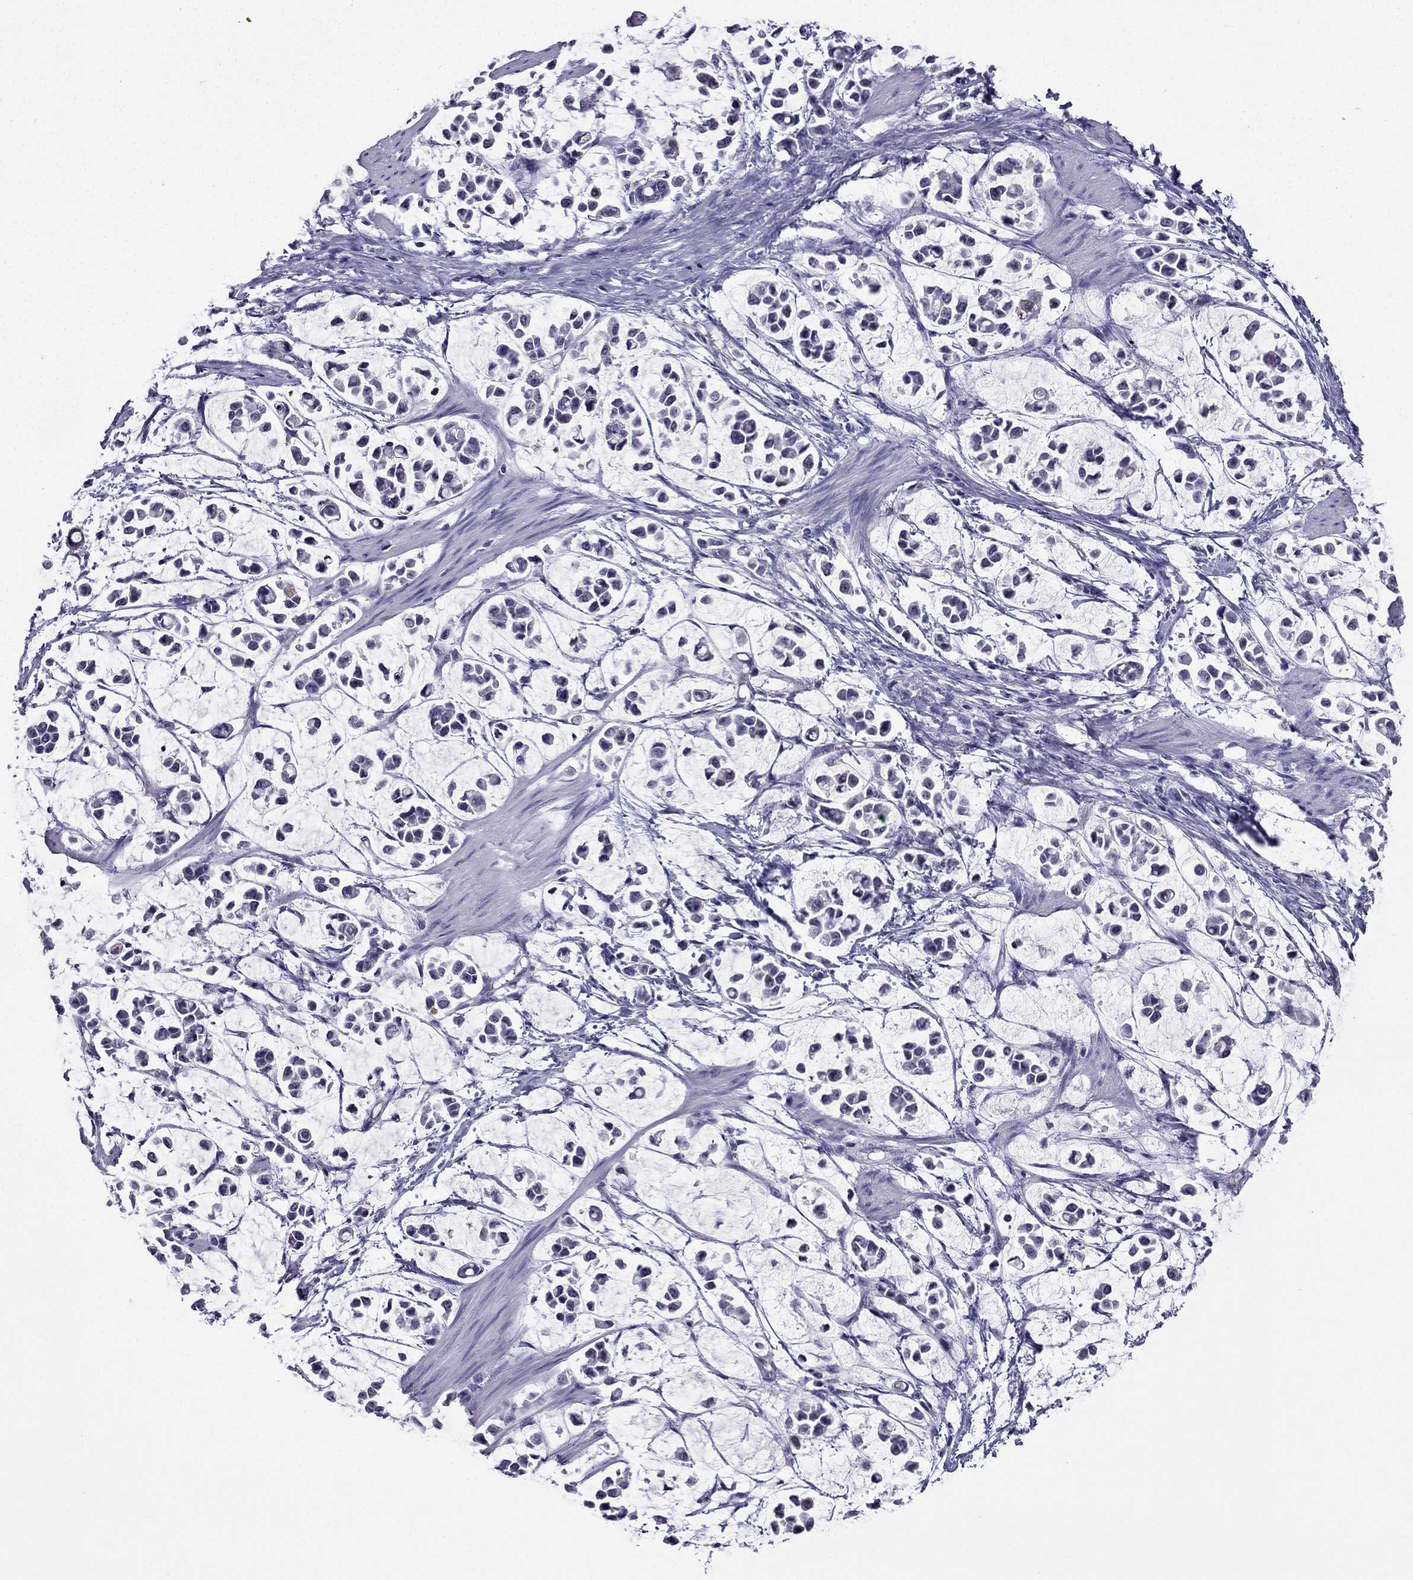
{"staining": {"intensity": "negative", "quantity": "none", "location": "none"}, "tissue": "stomach cancer", "cell_type": "Tumor cells", "image_type": "cancer", "snomed": [{"axis": "morphology", "description": "Adenocarcinoma, NOS"}, {"axis": "topography", "description": "Stomach"}], "caption": "Immunohistochemistry (IHC) image of adenocarcinoma (stomach) stained for a protein (brown), which shows no positivity in tumor cells. (DAB IHC, high magnification).", "gene": "KCNJ10", "patient": {"sex": "male", "age": 82}}